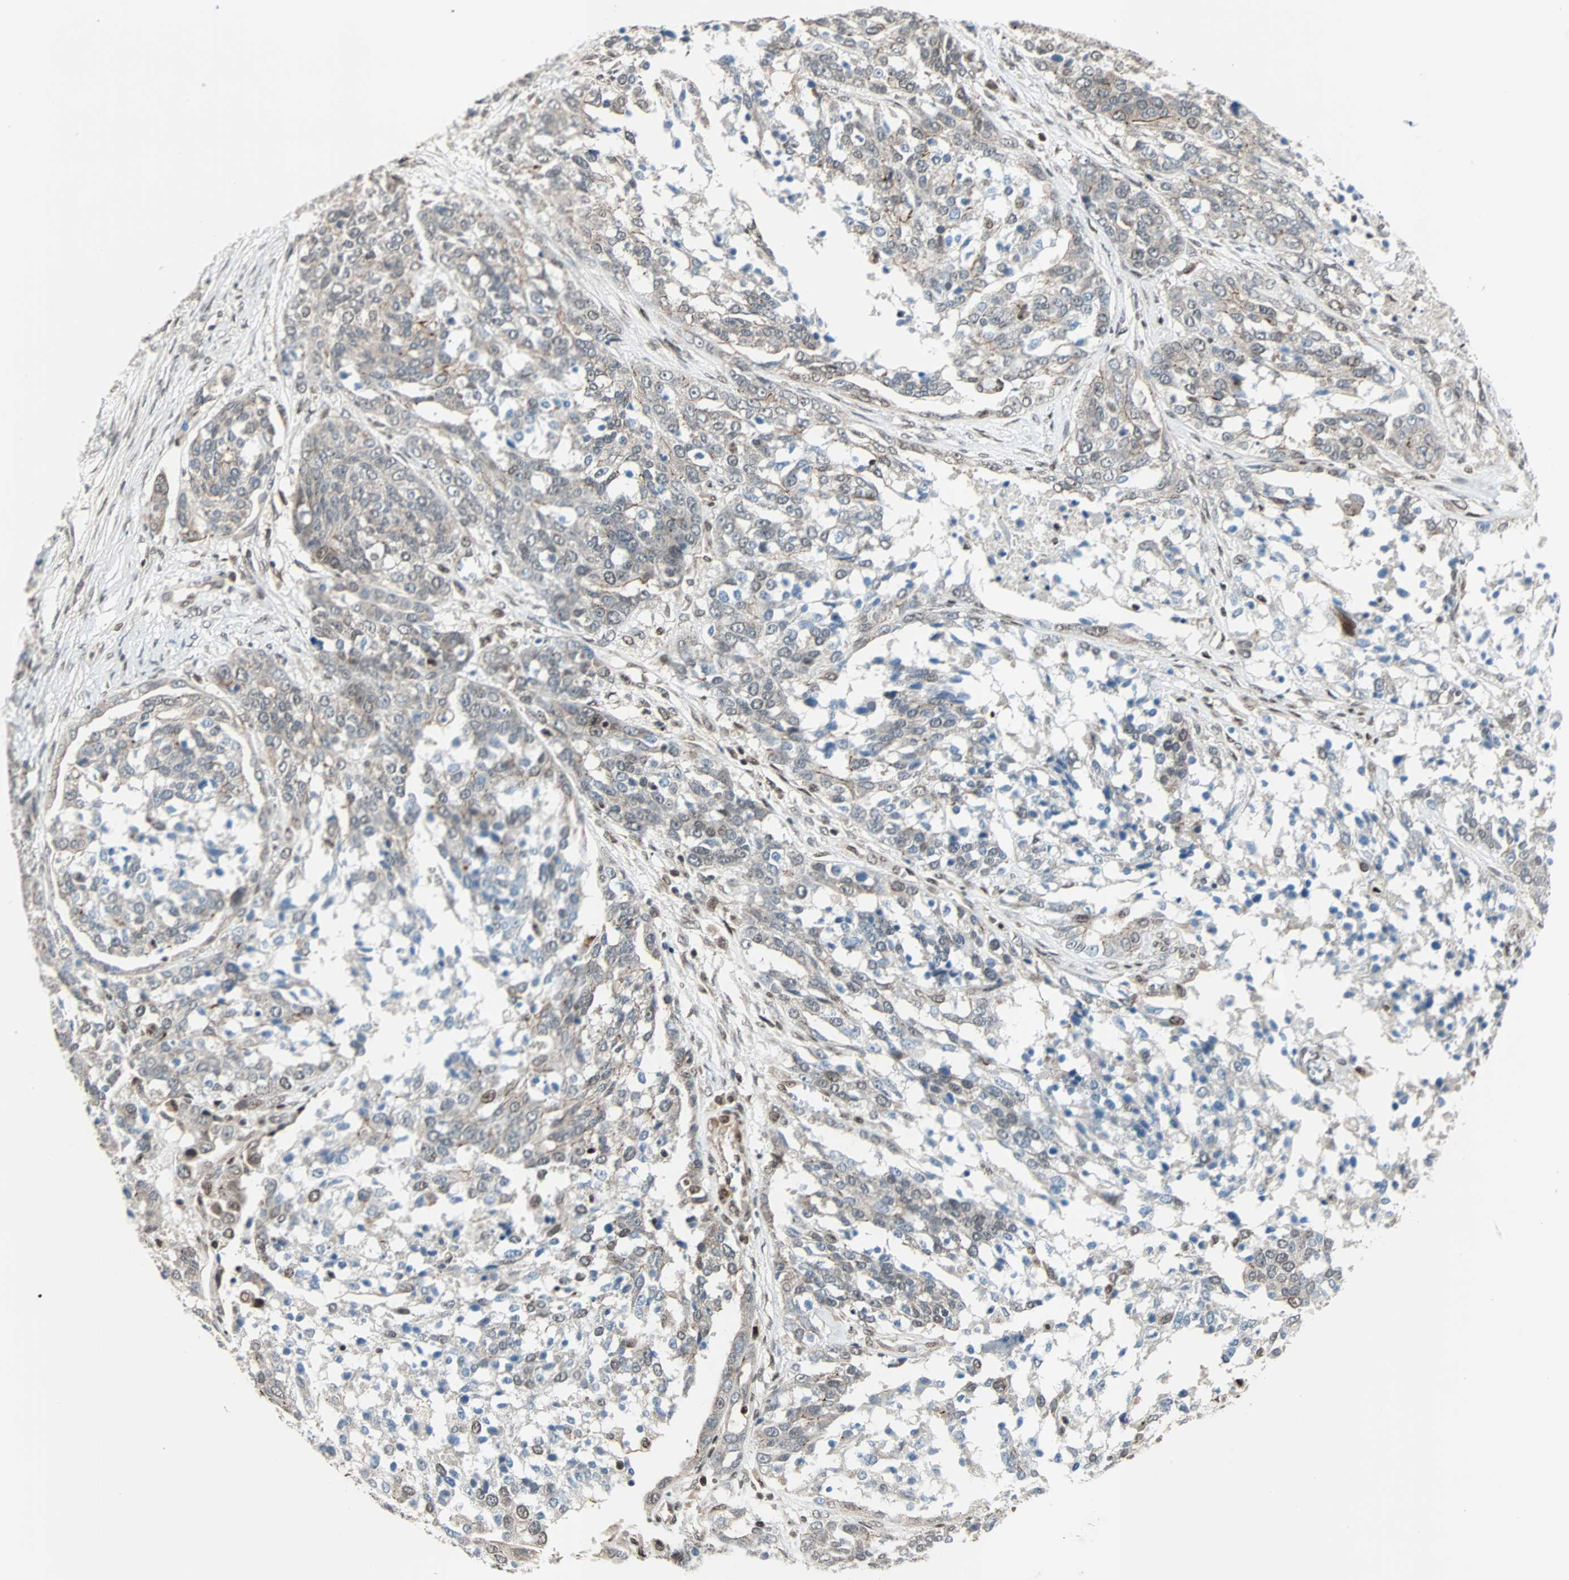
{"staining": {"intensity": "weak", "quantity": "25%-75%", "location": "cytoplasmic/membranous"}, "tissue": "ovarian cancer", "cell_type": "Tumor cells", "image_type": "cancer", "snomed": [{"axis": "morphology", "description": "Cystadenocarcinoma, serous, NOS"}, {"axis": "topography", "description": "Ovary"}], "caption": "A low amount of weak cytoplasmic/membranous positivity is seen in about 25%-75% of tumor cells in ovarian cancer (serous cystadenocarcinoma) tissue.", "gene": "CBX4", "patient": {"sex": "female", "age": 44}}